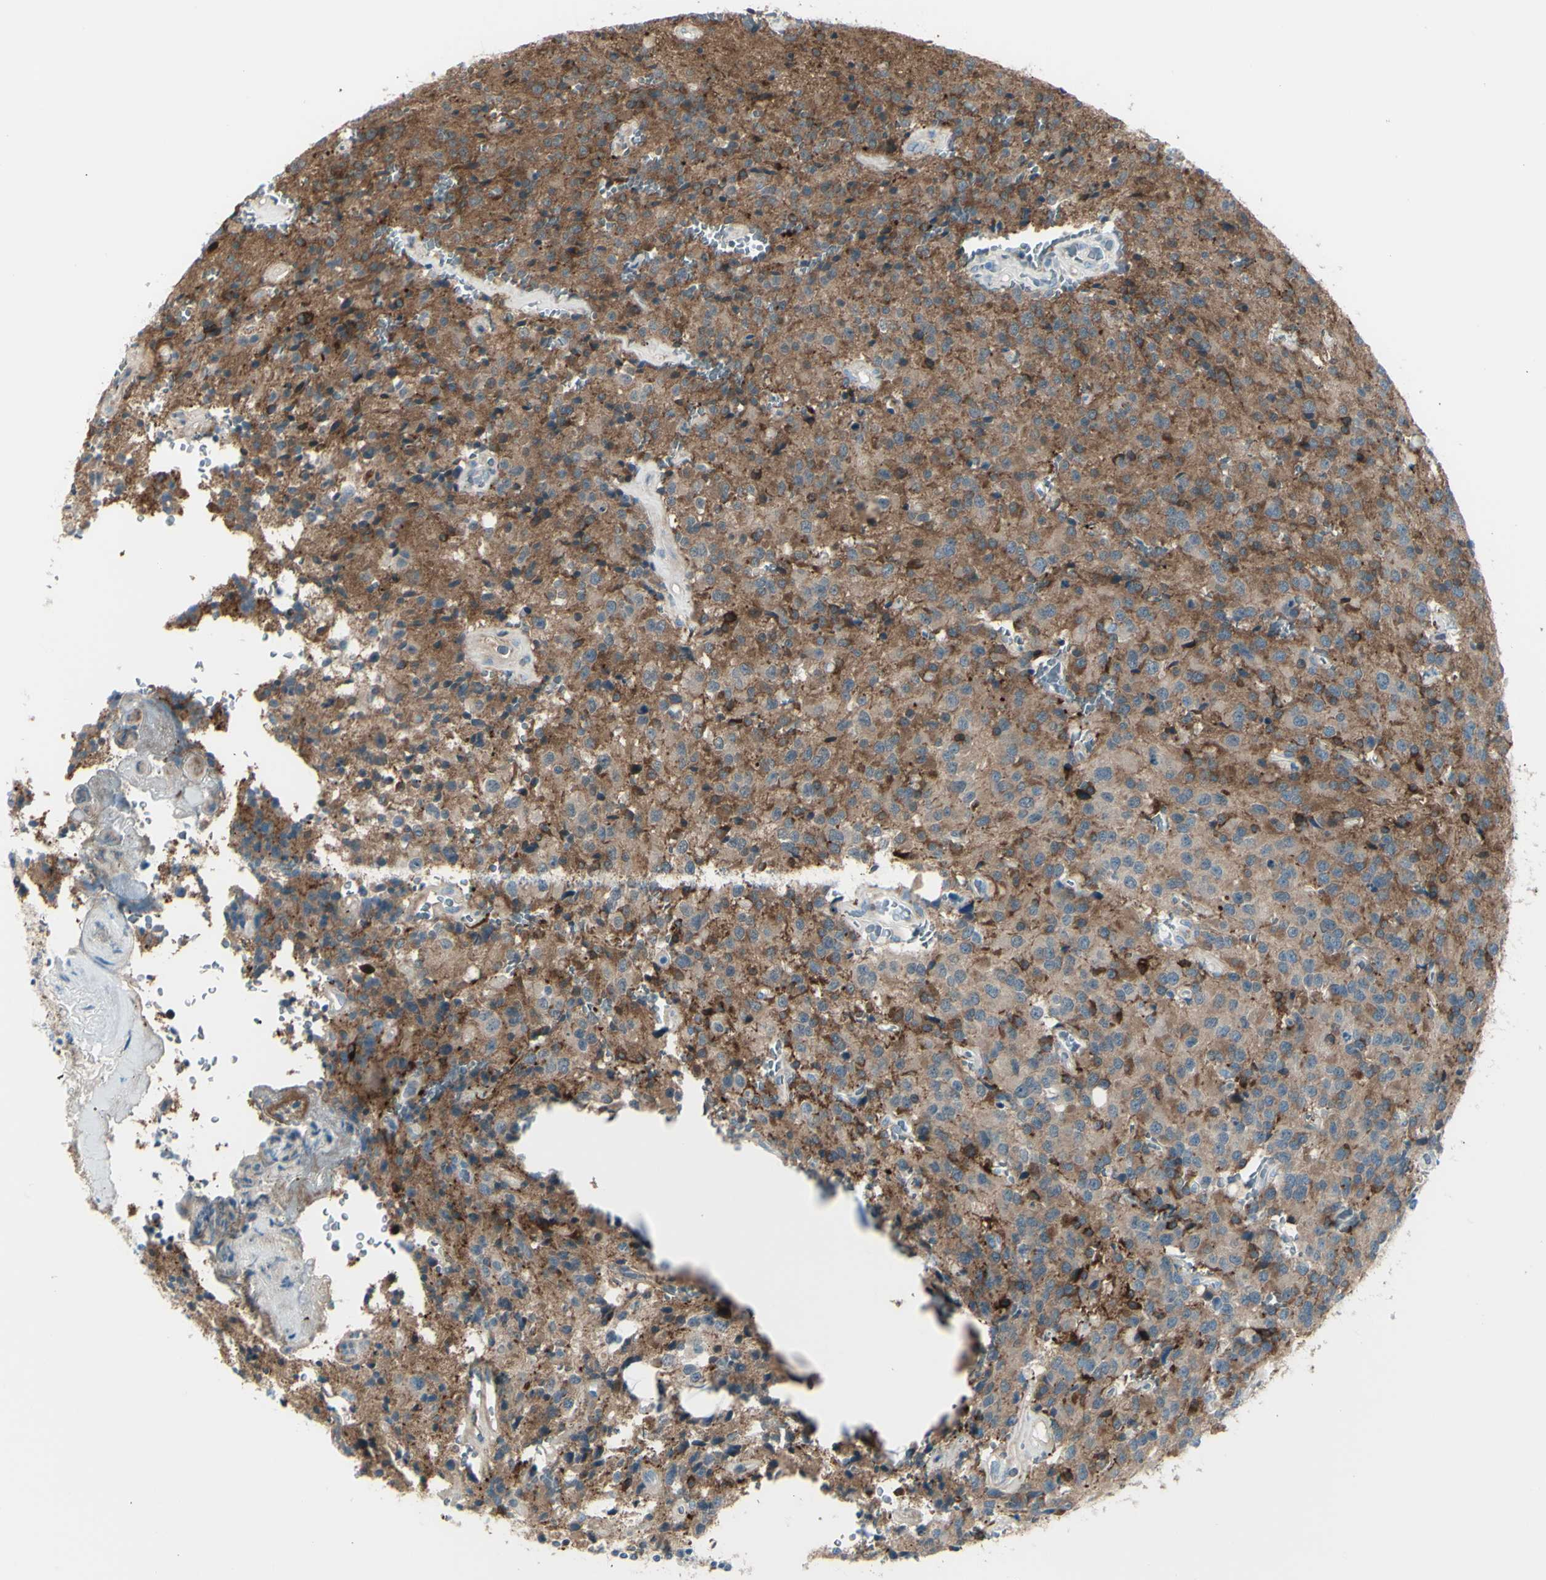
{"staining": {"intensity": "weak", "quantity": ">75%", "location": "cytoplasmic/membranous"}, "tissue": "glioma", "cell_type": "Tumor cells", "image_type": "cancer", "snomed": [{"axis": "morphology", "description": "Glioma, malignant, Low grade"}, {"axis": "topography", "description": "Brain"}], "caption": "The immunohistochemical stain shows weak cytoplasmic/membranous positivity in tumor cells of malignant low-grade glioma tissue.", "gene": "GPR34", "patient": {"sex": "male", "age": 58}}